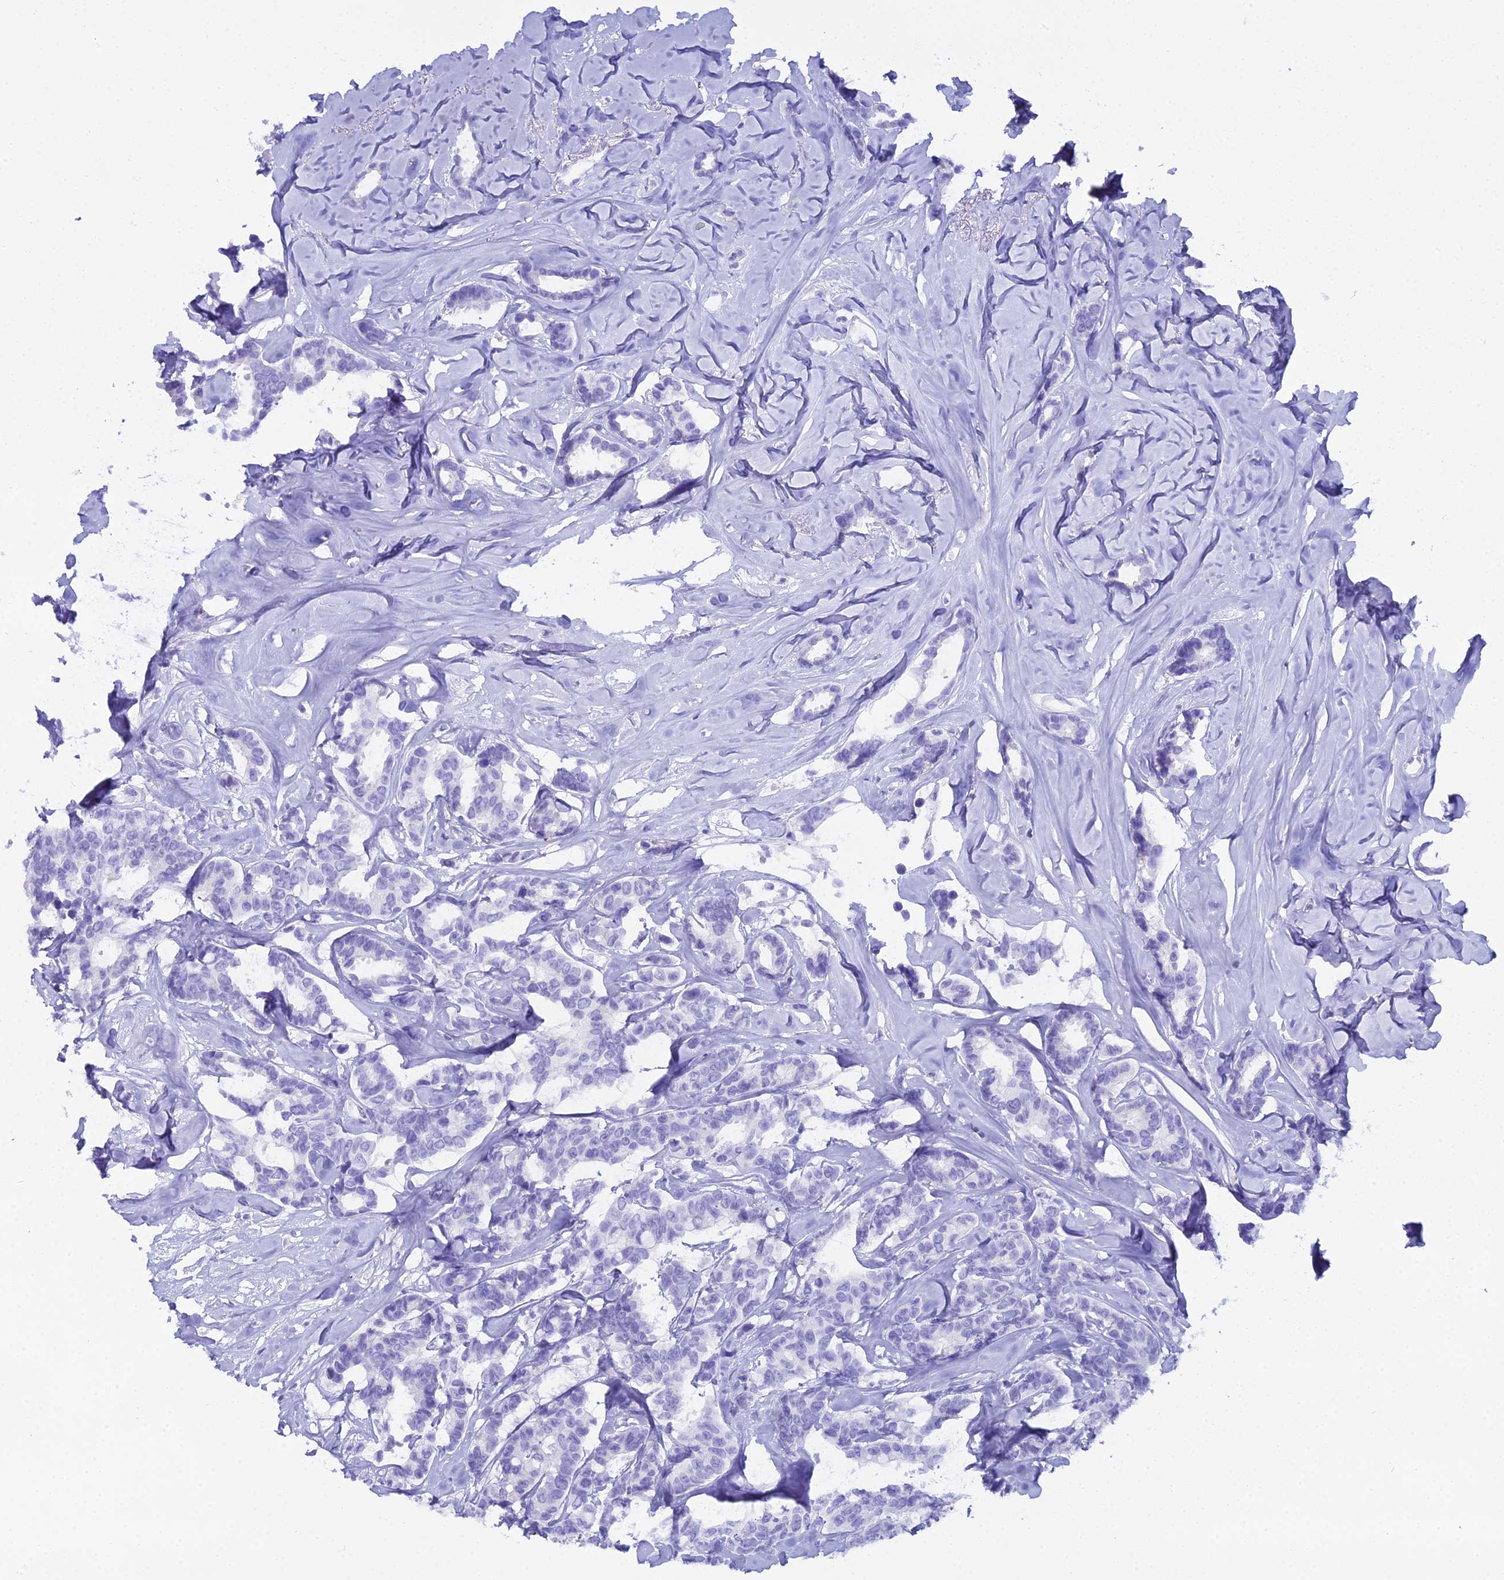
{"staining": {"intensity": "negative", "quantity": "none", "location": "none"}, "tissue": "breast cancer", "cell_type": "Tumor cells", "image_type": "cancer", "snomed": [{"axis": "morphology", "description": "Duct carcinoma"}, {"axis": "topography", "description": "Breast"}], "caption": "Protein analysis of breast cancer exhibits no significant expression in tumor cells.", "gene": "CGB2", "patient": {"sex": "female", "age": 87}}